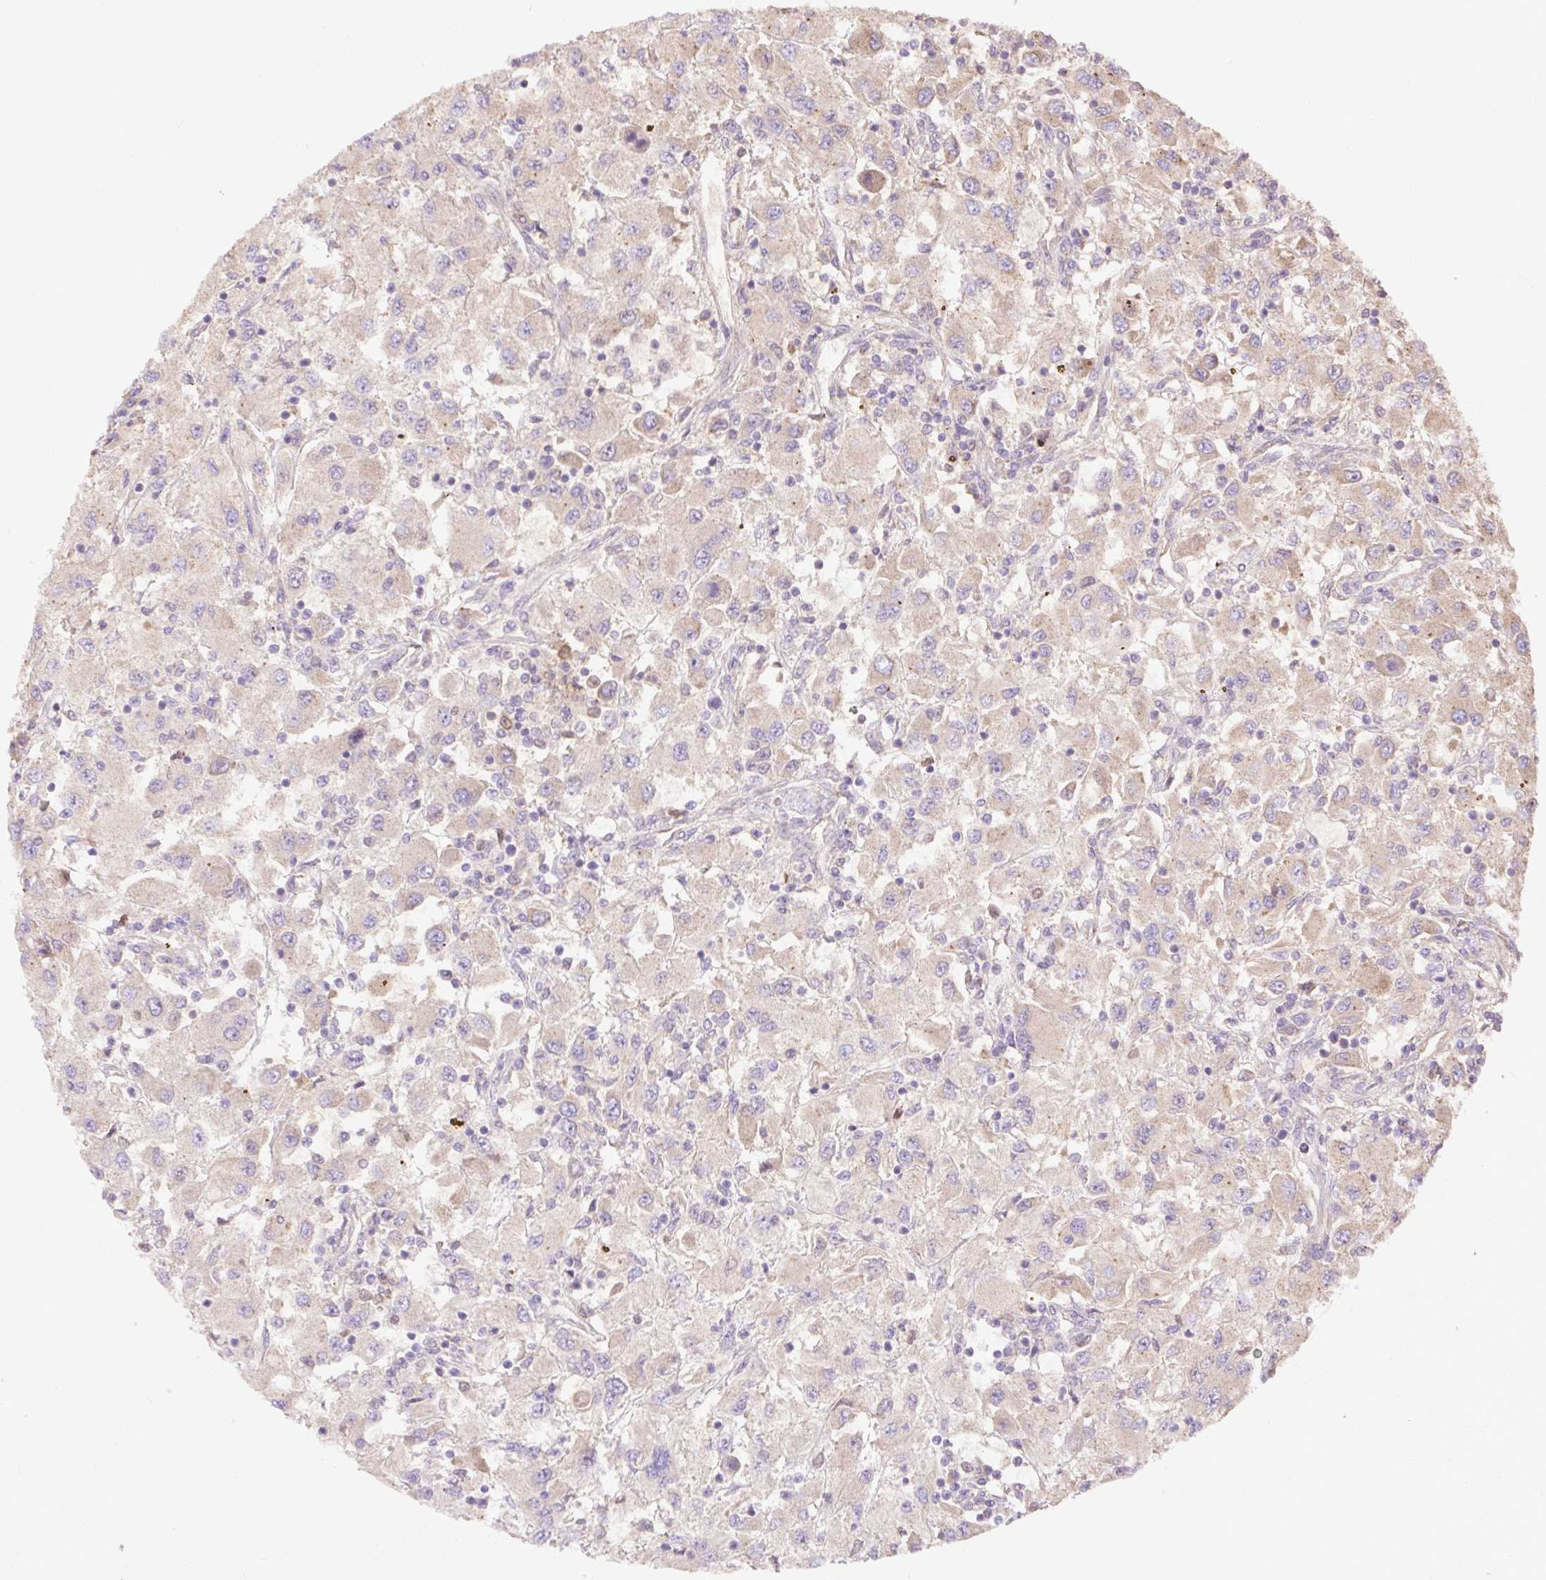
{"staining": {"intensity": "weak", "quantity": "<25%", "location": "cytoplasmic/membranous"}, "tissue": "renal cancer", "cell_type": "Tumor cells", "image_type": "cancer", "snomed": [{"axis": "morphology", "description": "Adenocarcinoma, NOS"}, {"axis": "topography", "description": "Kidney"}], "caption": "A photomicrograph of adenocarcinoma (renal) stained for a protein displays no brown staining in tumor cells.", "gene": "DESI1", "patient": {"sex": "female", "age": 67}}